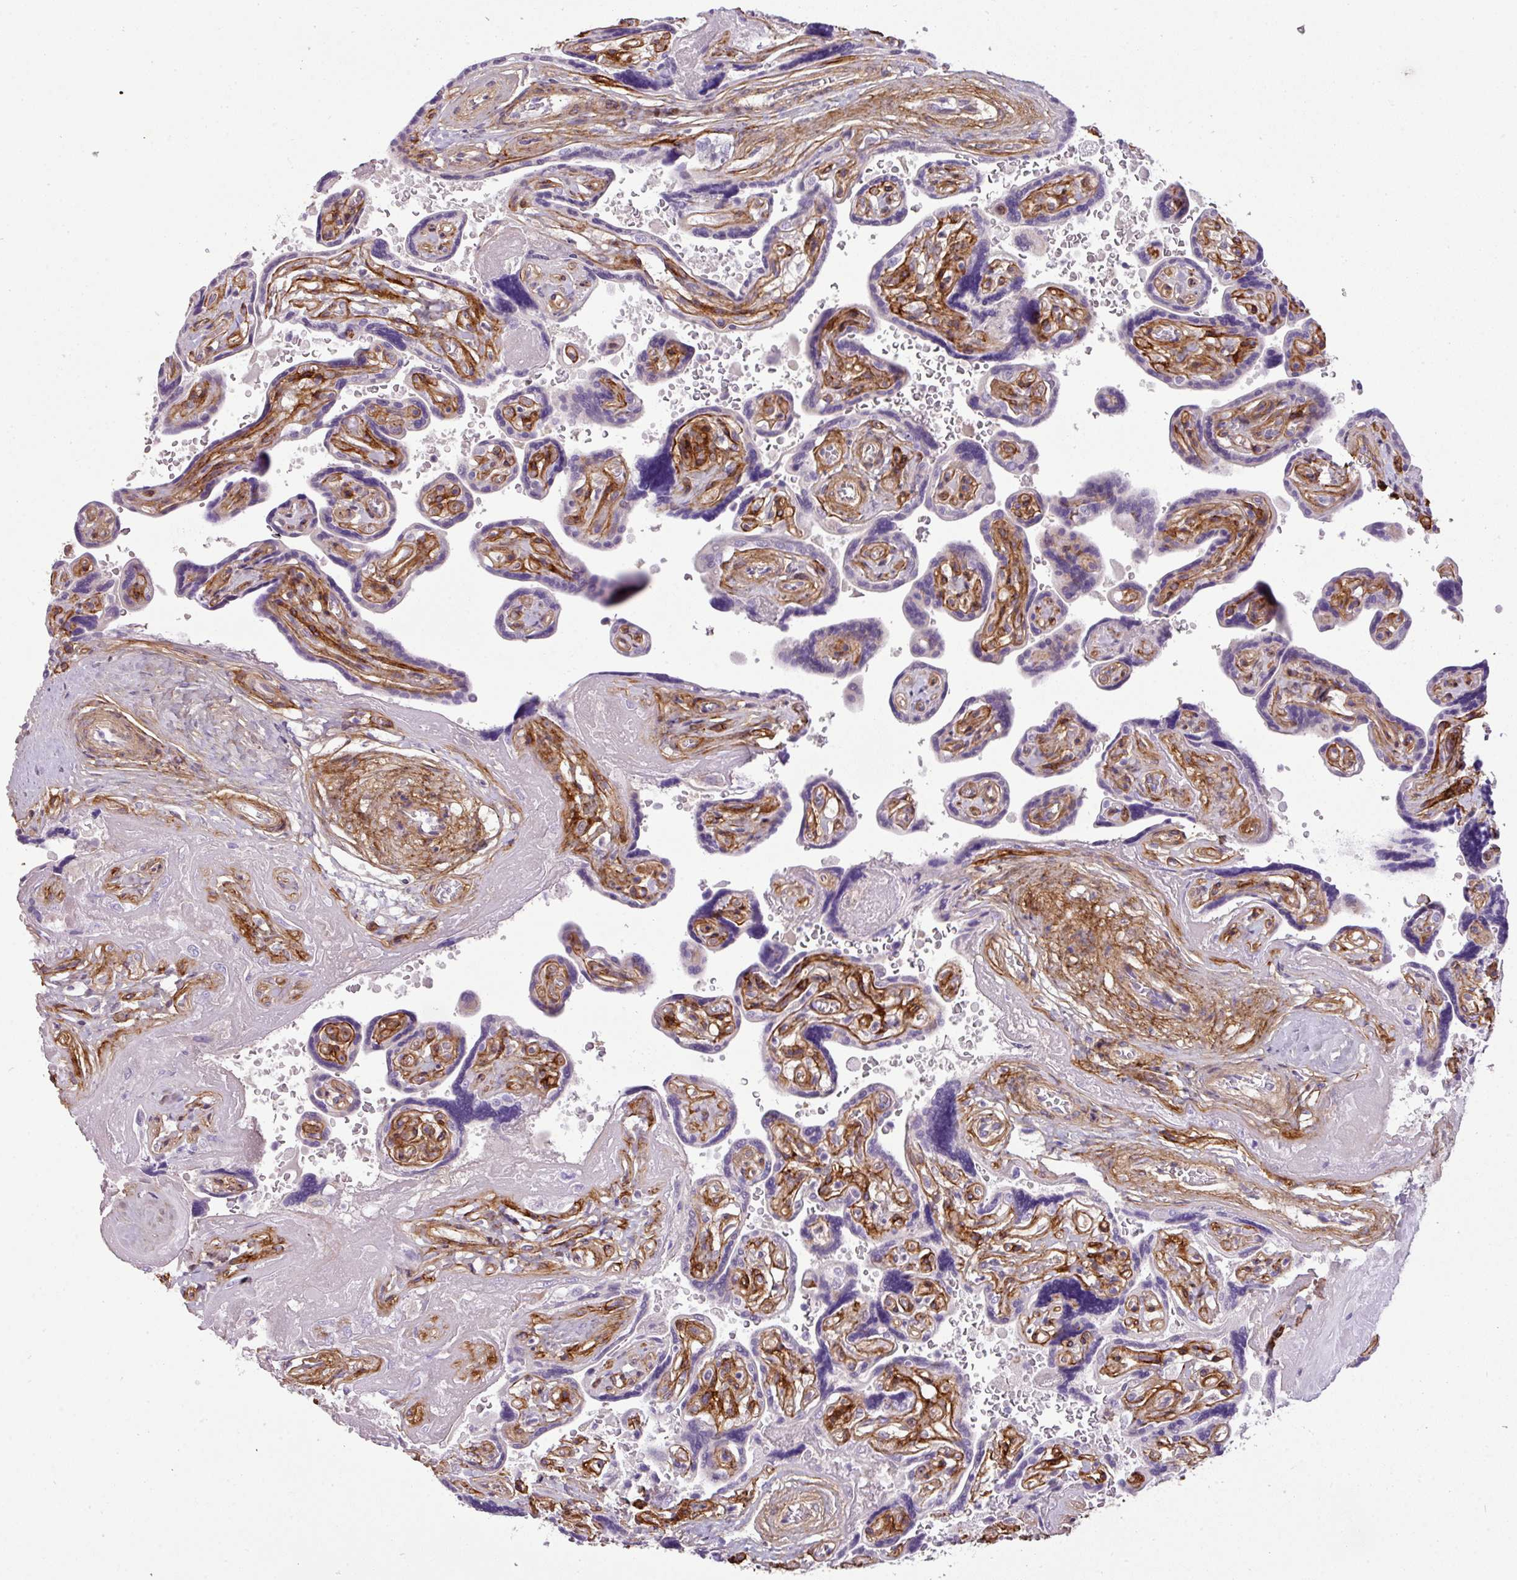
{"staining": {"intensity": "negative", "quantity": "none", "location": "none"}, "tissue": "placenta", "cell_type": "Decidual cells", "image_type": "normal", "snomed": [{"axis": "morphology", "description": "Normal tissue, NOS"}, {"axis": "topography", "description": "Placenta"}], "caption": "Immunohistochemistry (IHC) image of benign placenta stained for a protein (brown), which exhibits no positivity in decidual cells. (IHC, brightfield microscopy, high magnification).", "gene": "PARD6G", "patient": {"sex": "female", "age": 32}}